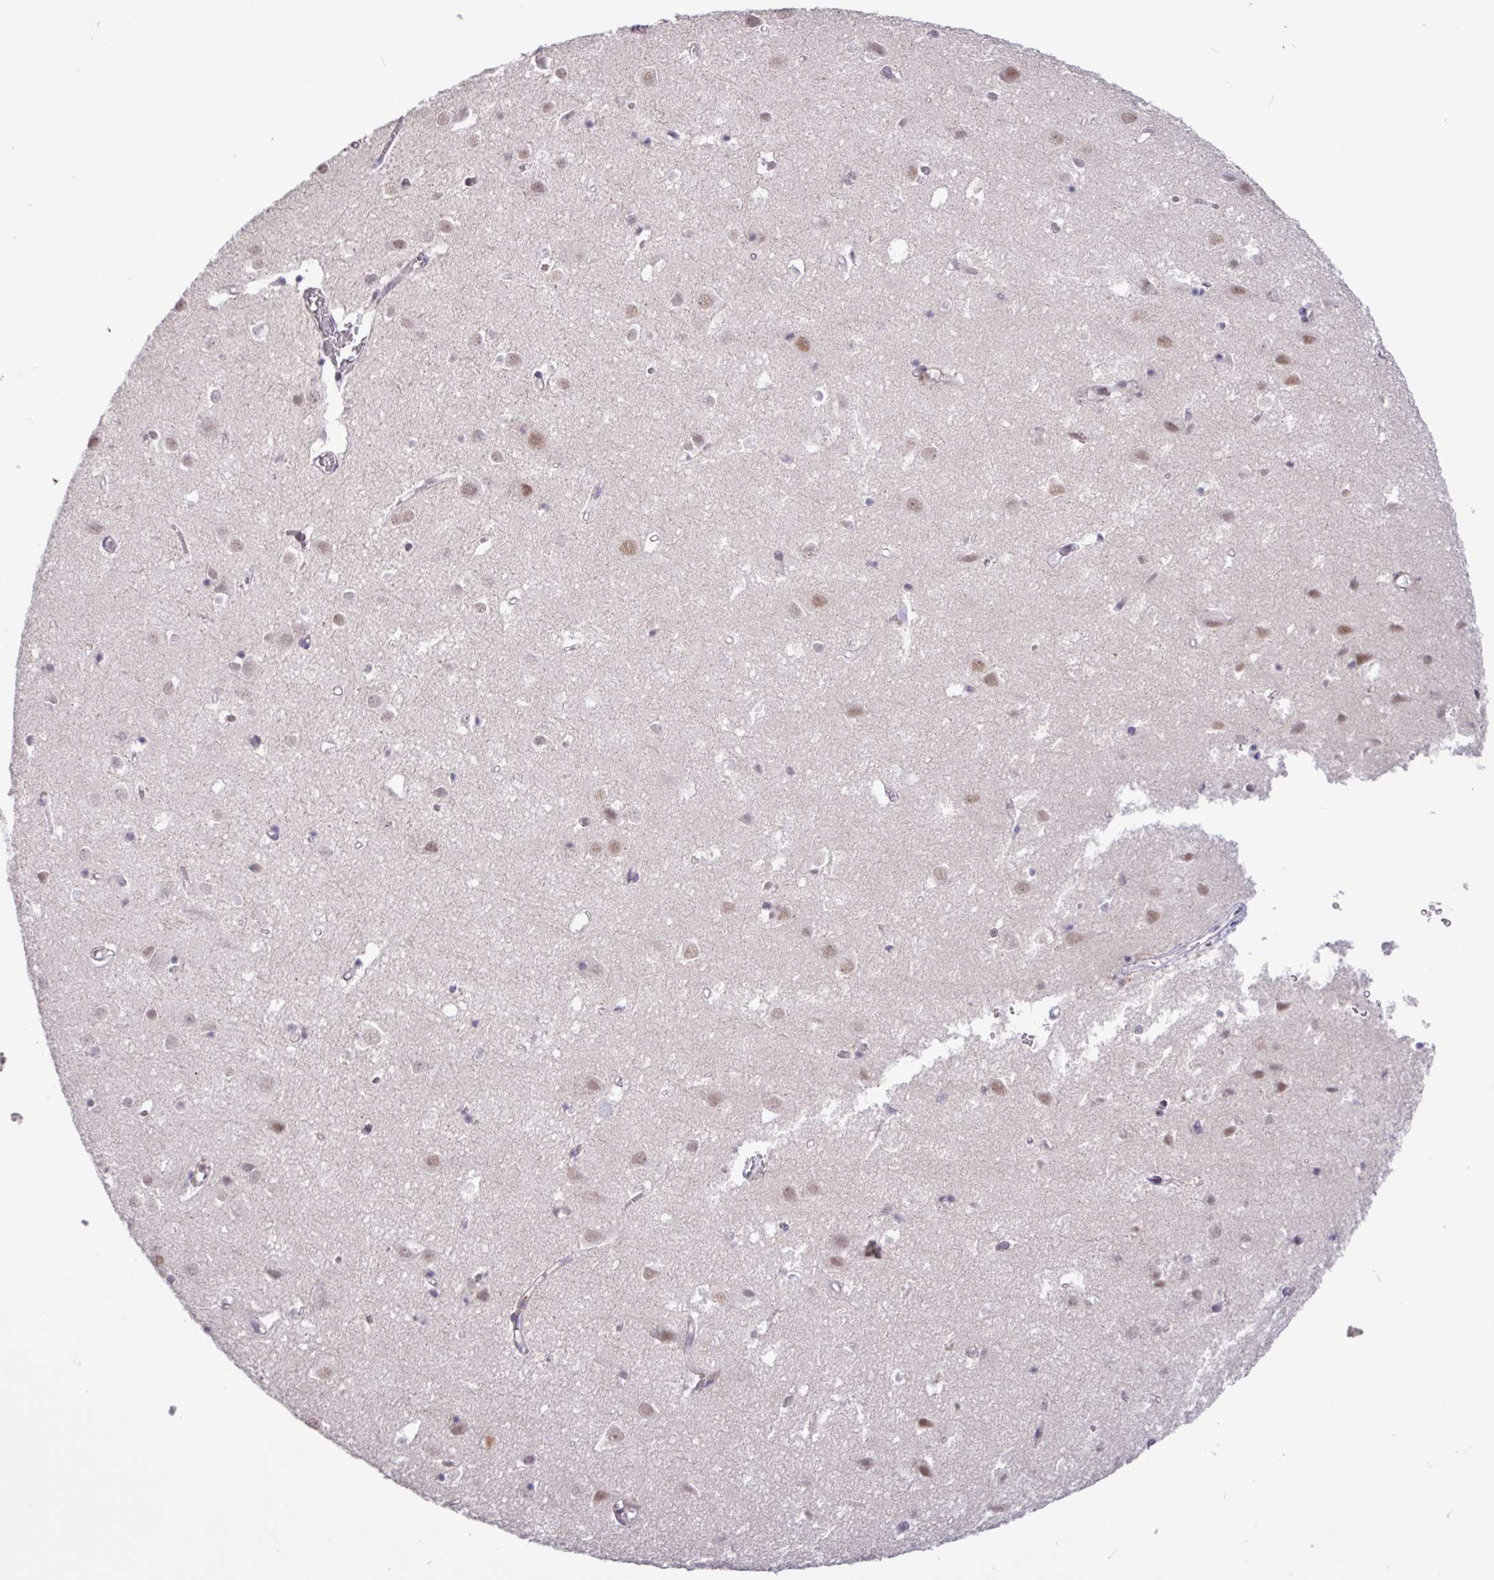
{"staining": {"intensity": "moderate", "quantity": "25%-75%", "location": "cytoplasmic/membranous"}, "tissue": "cerebral cortex", "cell_type": "Endothelial cells", "image_type": "normal", "snomed": [{"axis": "morphology", "description": "Normal tissue, NOS"}, {"axis": "topography", "description": "Cerebral cortex"}], "caption": "Endothelial cells show medium levels of moderate cytoplasmic/membranous staining in approximately 25%-75% of cells in normal cerebral cortex. The staining was performed using DAB to visualize the protein expression in brown, while the nuclei were stained in blue with hematoxylin (Magnification: 20x).", "gene": "RTL3", "patient": {"sex": "male", "age": 70}}